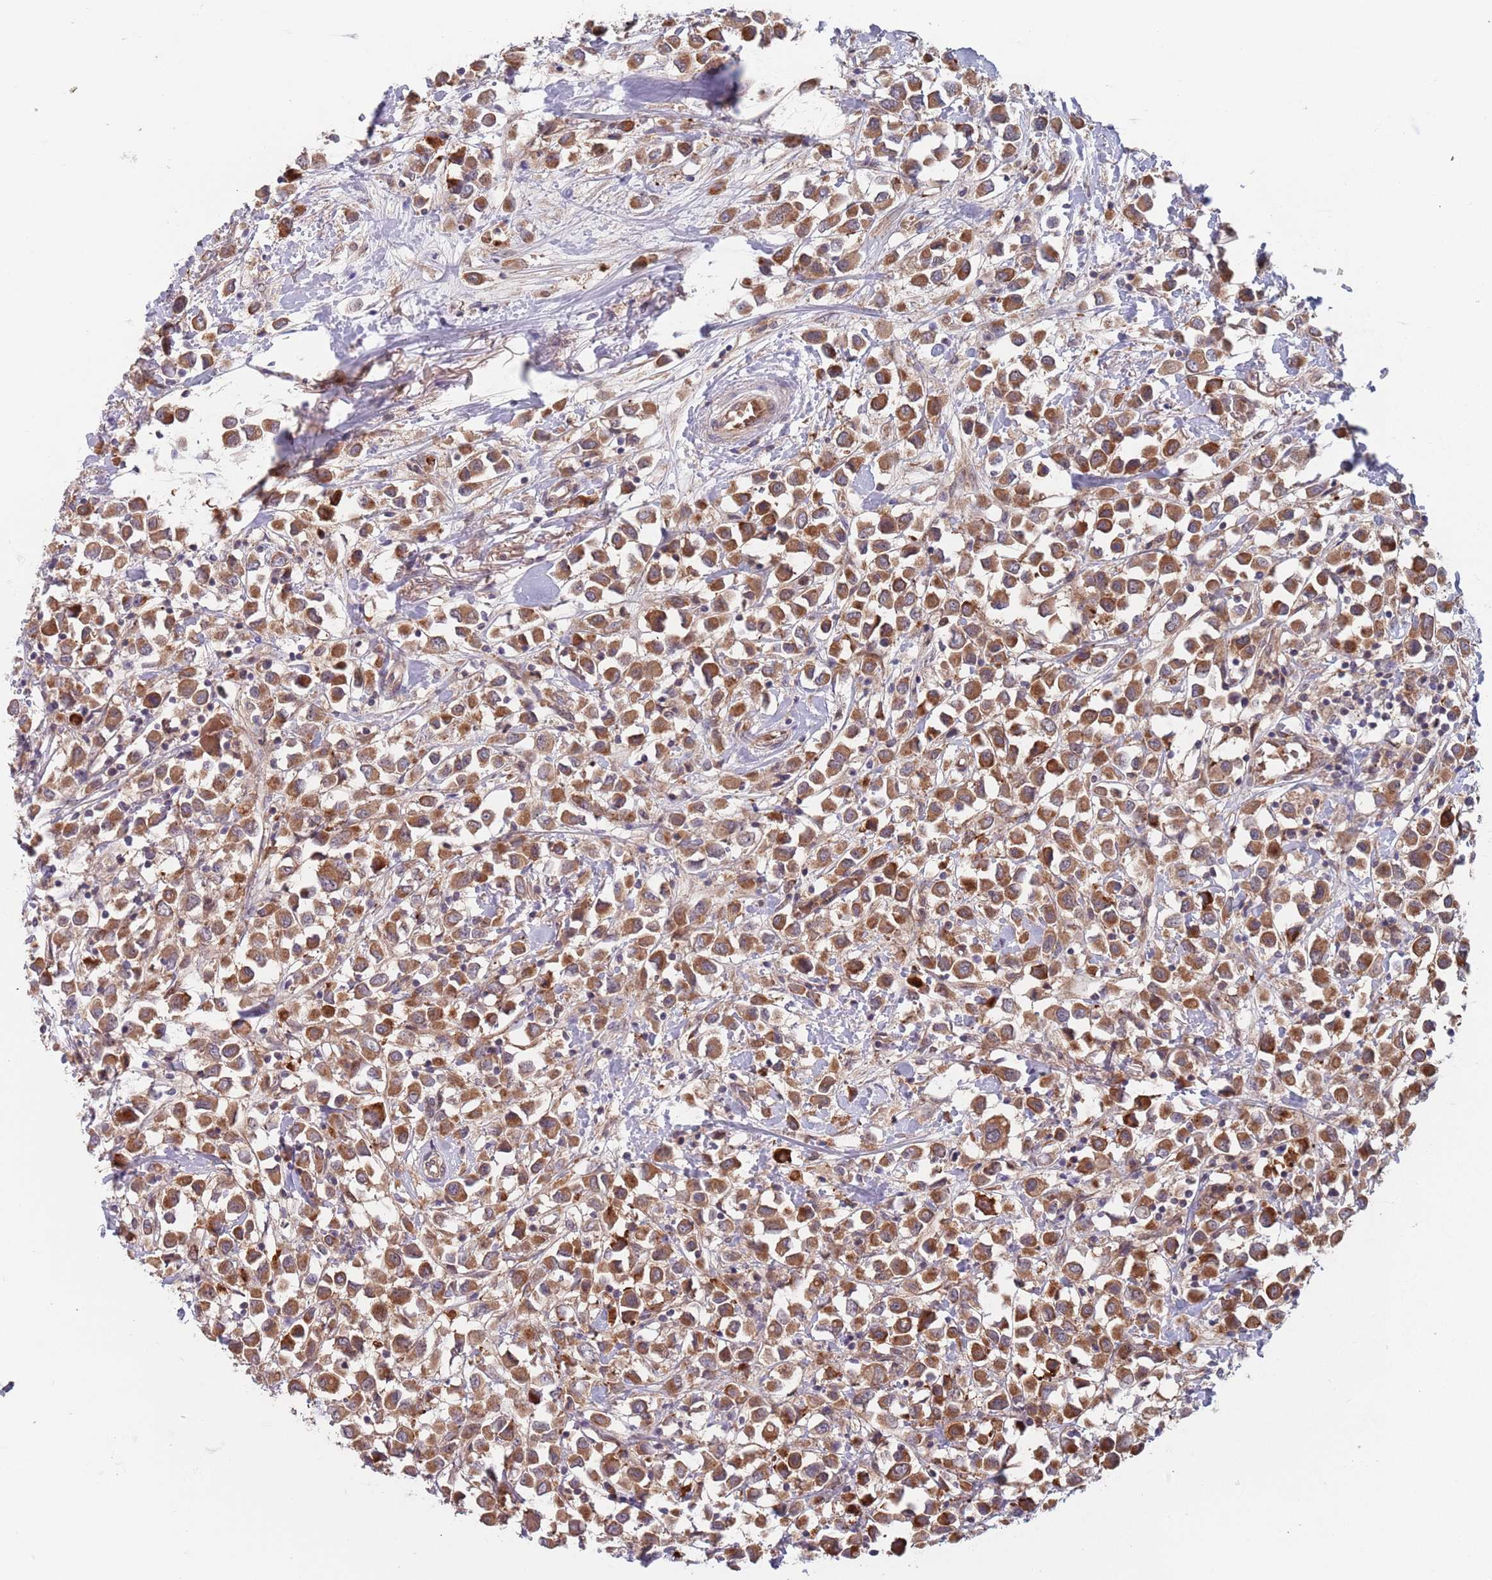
{"staining": {"intensity": "moderate", "quantity": ">75%", "location": "cytoplasmic/membranous"}, "tissue": "breast cancer", "cell_type": "Tumor cells", "image_type": "cancer", "snomed": [{"axis": "morphology", "description": "Duct carcinoma"}, {"axis": "topography", "description": "Breast"}], "caption": "This image shows breast cancer (infiltrating ductal carcinoma) stained with immunohistochemistry (IHC) to label a protein in brown. The cytoplasmic/membranous of tumor cells show moderate positivity for the protein. Nuclei are counter-stained blue.", "gene": "ZNF140", "patient": {"sex": "female", "age": 61}}